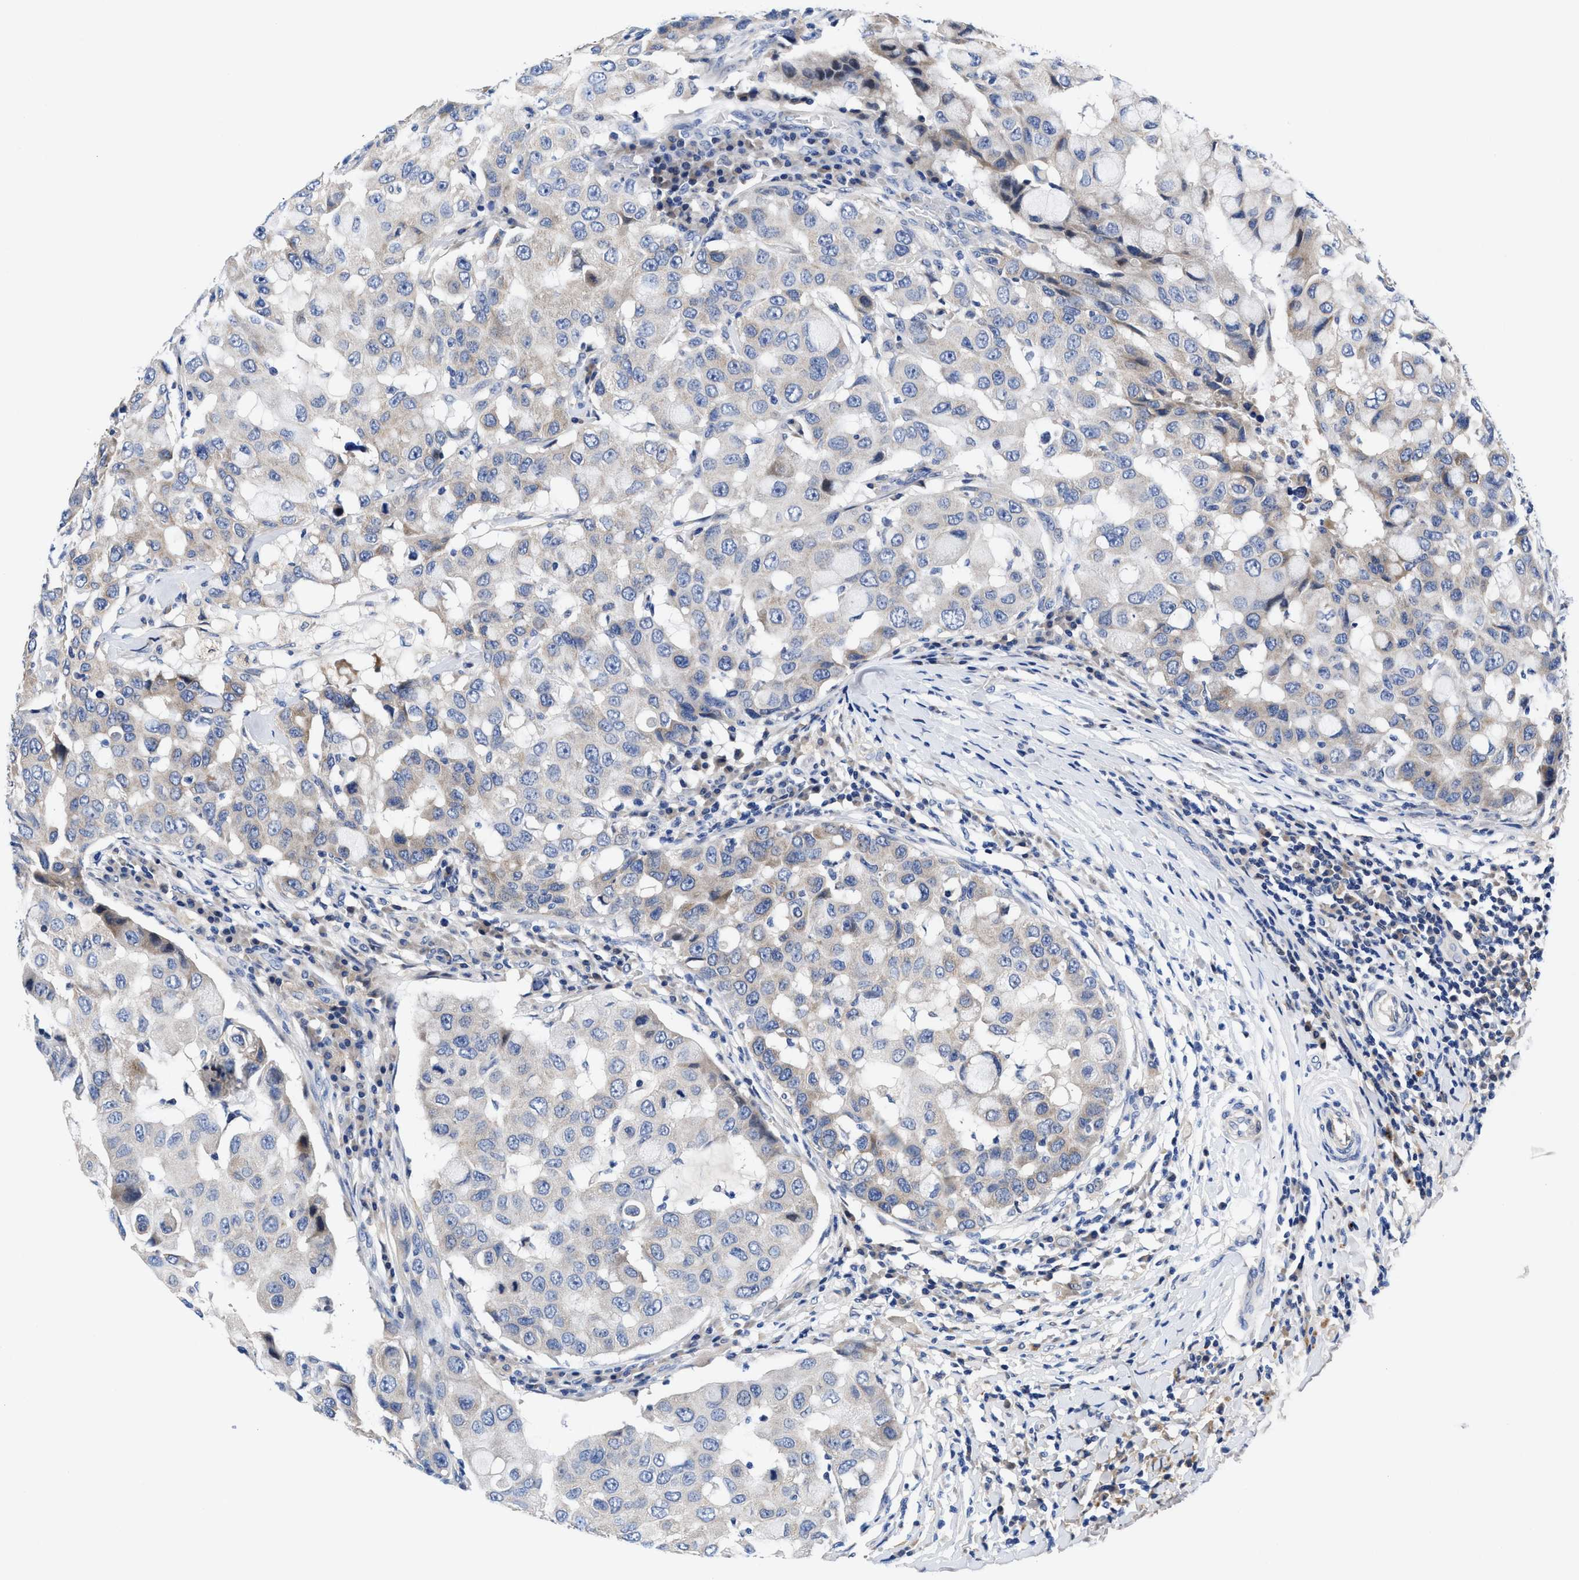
{"staining": {"intensity": "weak", "quantity": "<25%", "location": "cytoplasmic/membranous"}, "tissue": "breast cancer", "cell_type": "Tumor cells", "image_type": "cancer", "snomed": [{"axis": "morphology", "description": "Duct carcinoma"}, {"axis": "topography", "description": "Breast"}], "caption": "This is a photomicrograph of IHC staining of breast cancer, which shows no positivity in tumor cells.", "gene": "DHRS13", "patient": {"sex": "female", "age": 27}}